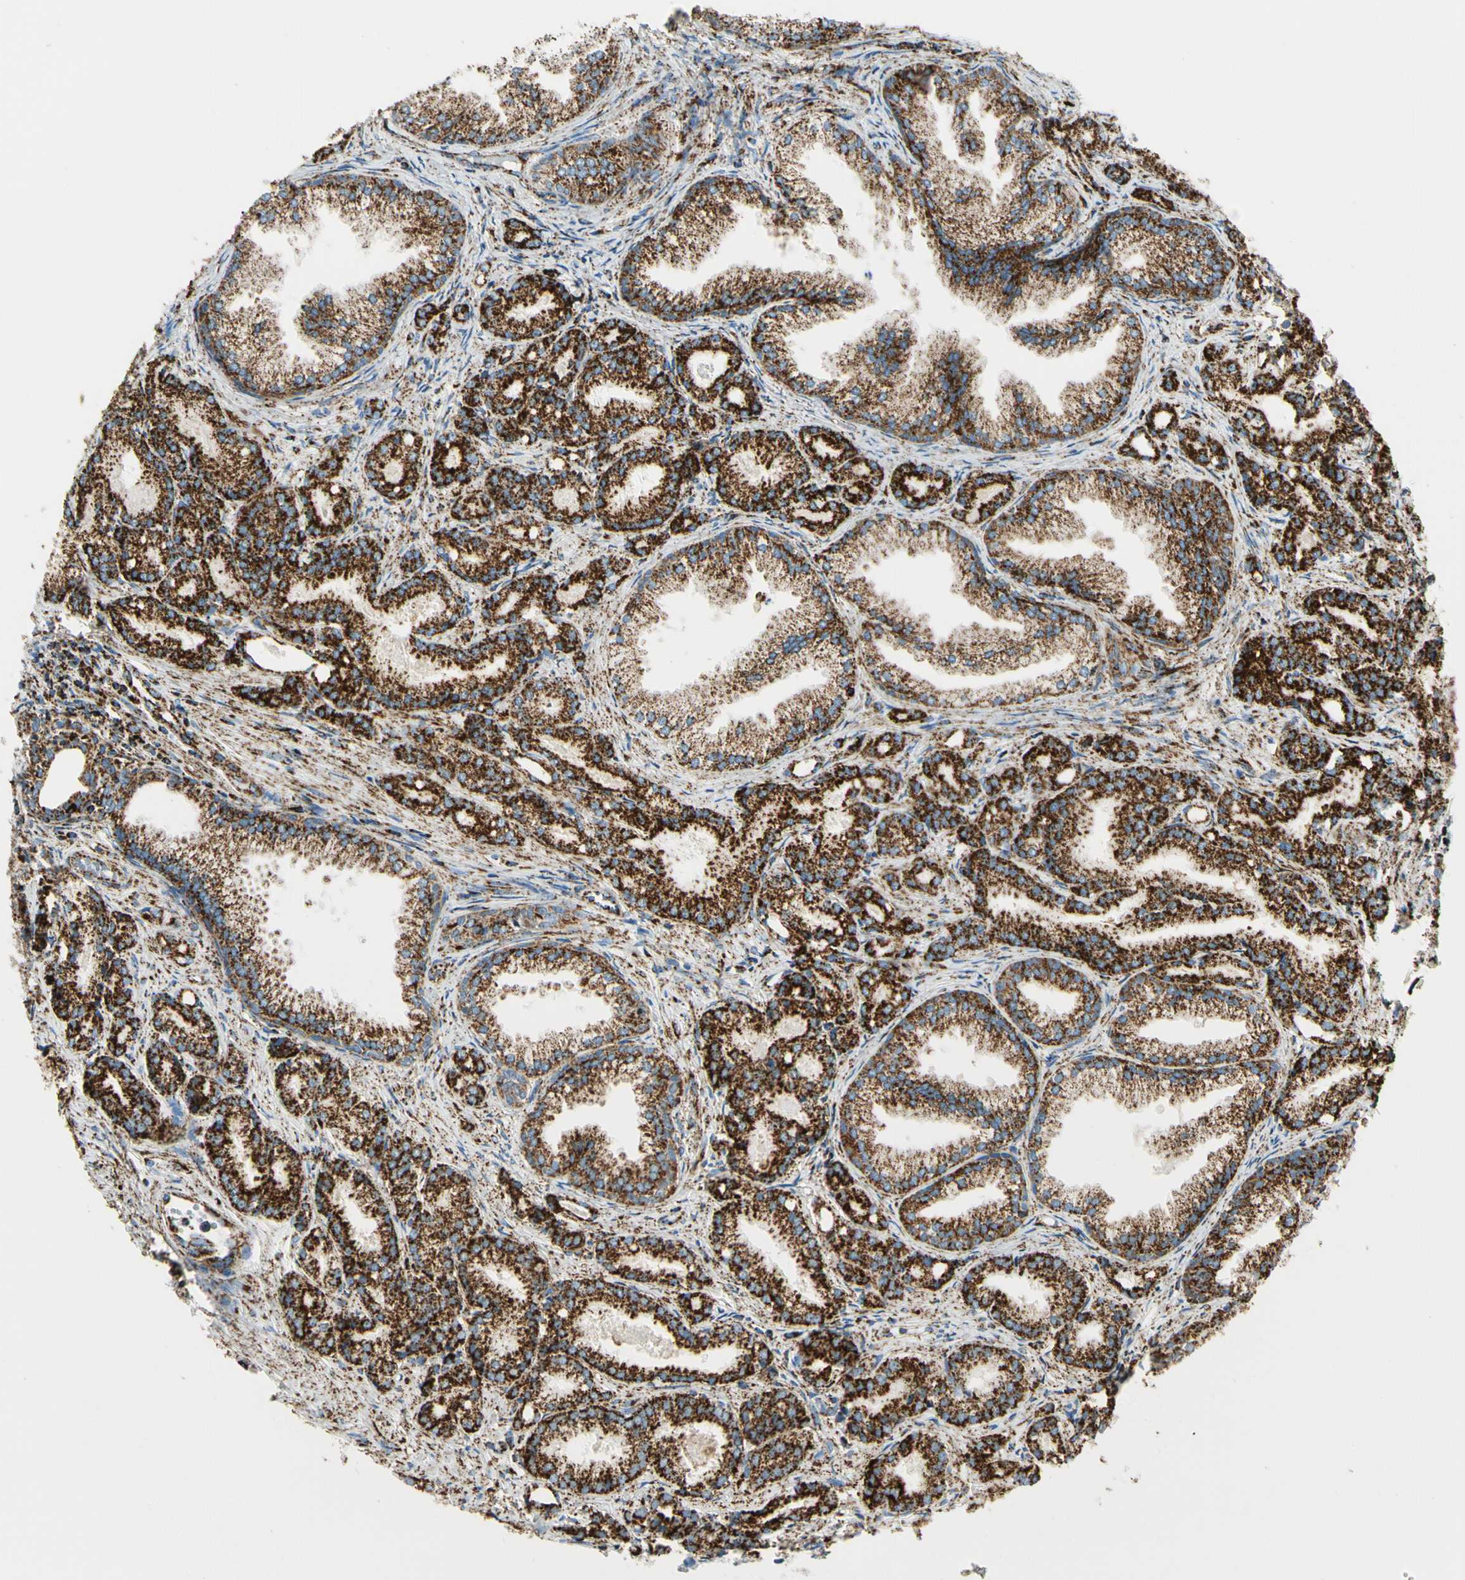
{"staining": {"intensity": "strong", "quantity": ">75%", "location": "cytoplasmic/membranous"}, "tissue": "prostate cancer", "cell_type": "Tumor cells", "image_type": "cancer", "snomed": [{"axis": "morphology", "description": "Adenocarcinoma, Low grade"}, {"axis": "topography", "description": "Prostate"}], "caption": "The image reveals staining of prostate cancer, revealing strong cytoplasmic/membranous protein positivity (brown color) within tumor cells.", "gene": "ME2", "patient": {"sex": "male", "age": 72}}